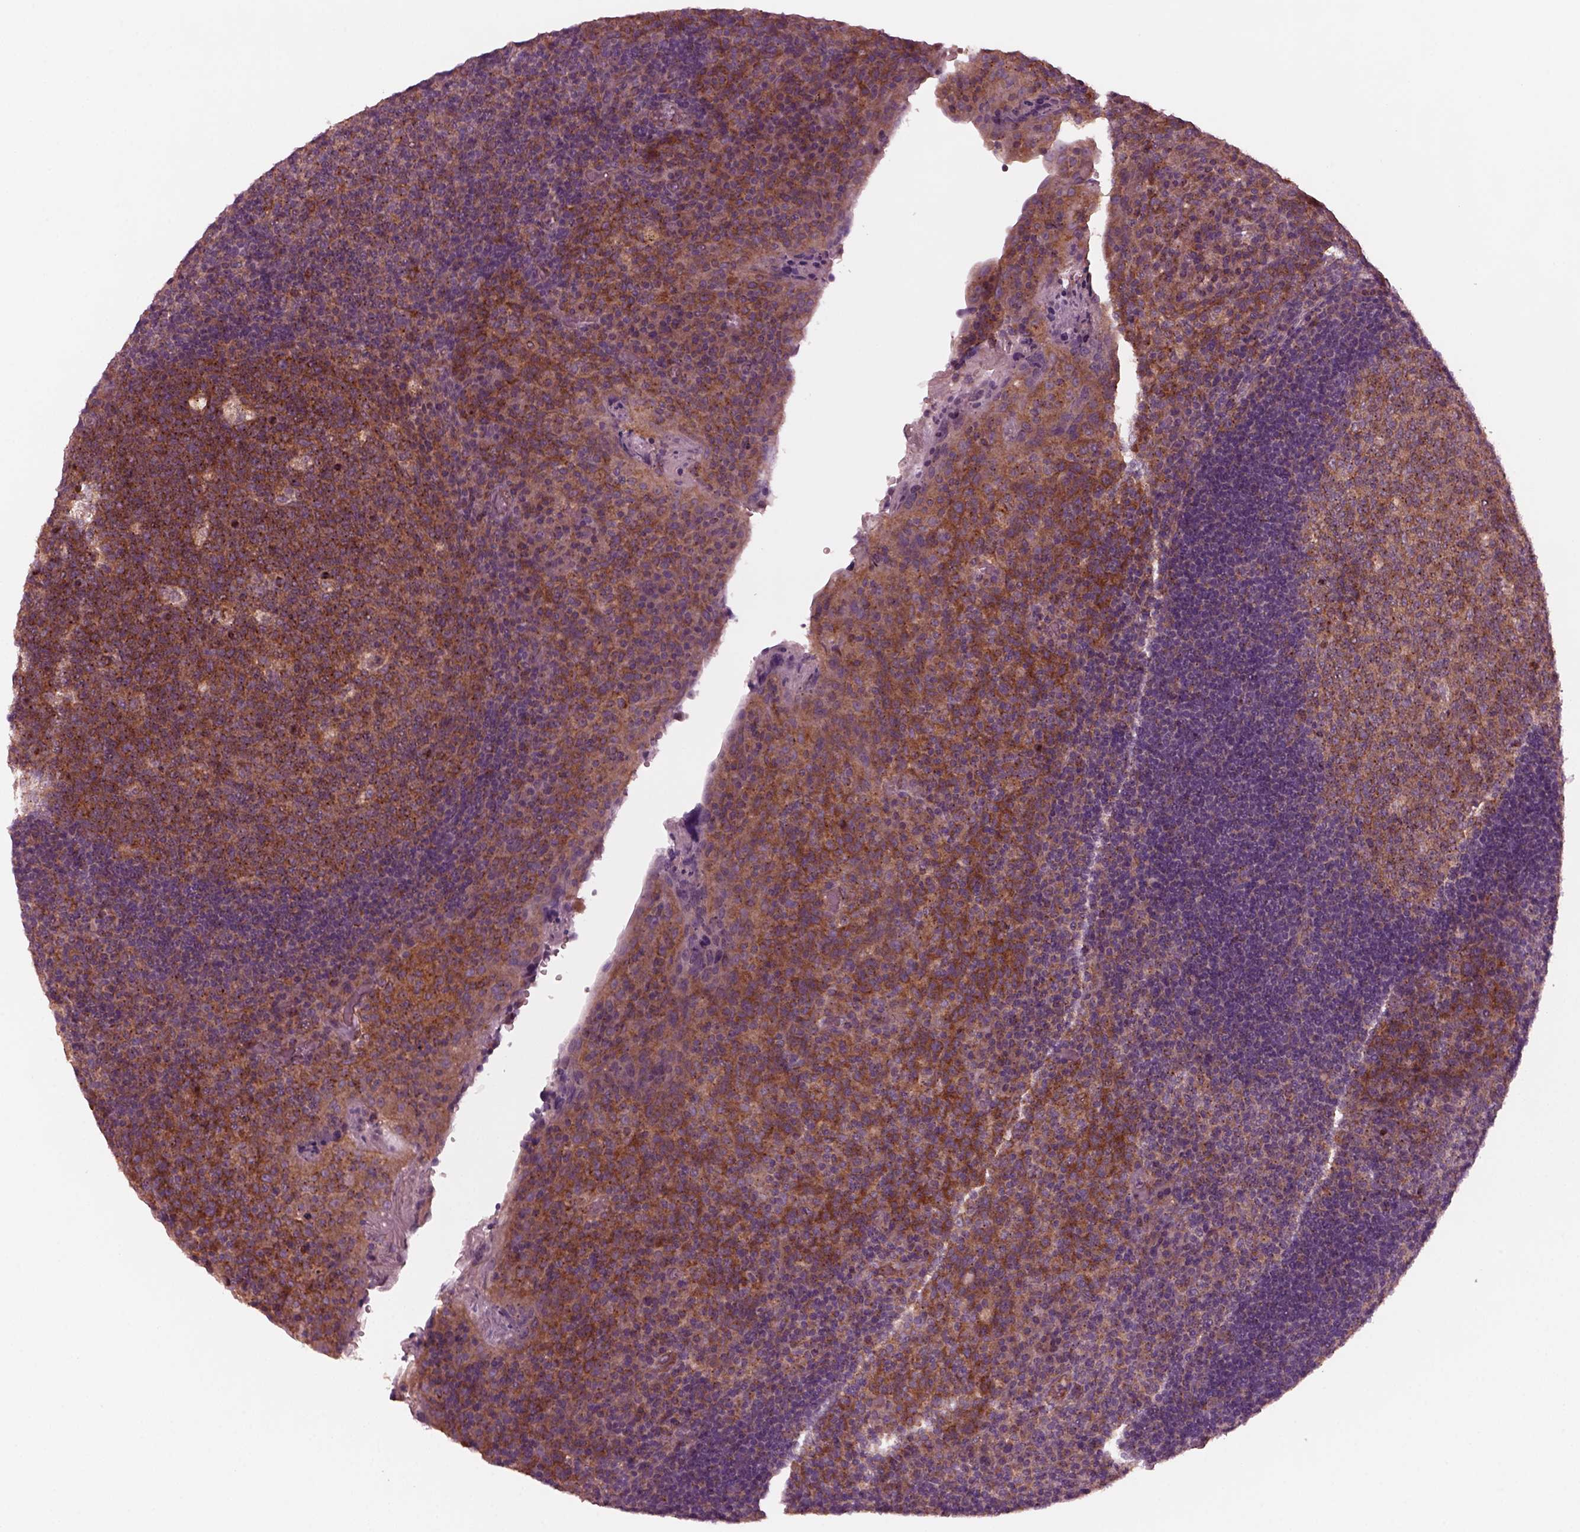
{"staining": {"intensity": "strong", "quantity": ">75%", "location": "cytoplasmic/membranous"}, "tissue": "tonsil", "cell_type": "Germinal center cells", "image_type": "normal", "snomed": [{"axis": "morphology", "description": "Normal tissue, NOS"}, {"axis": "topography", "description": "Tonsil"}], "caption": "Germinal center cells demonstrate strong cytoplasmic/membranous expression in about >75% of cells in benign tonsil.", "gene": "TUBG1", "patient": {"sex": "male", "age": 17}}